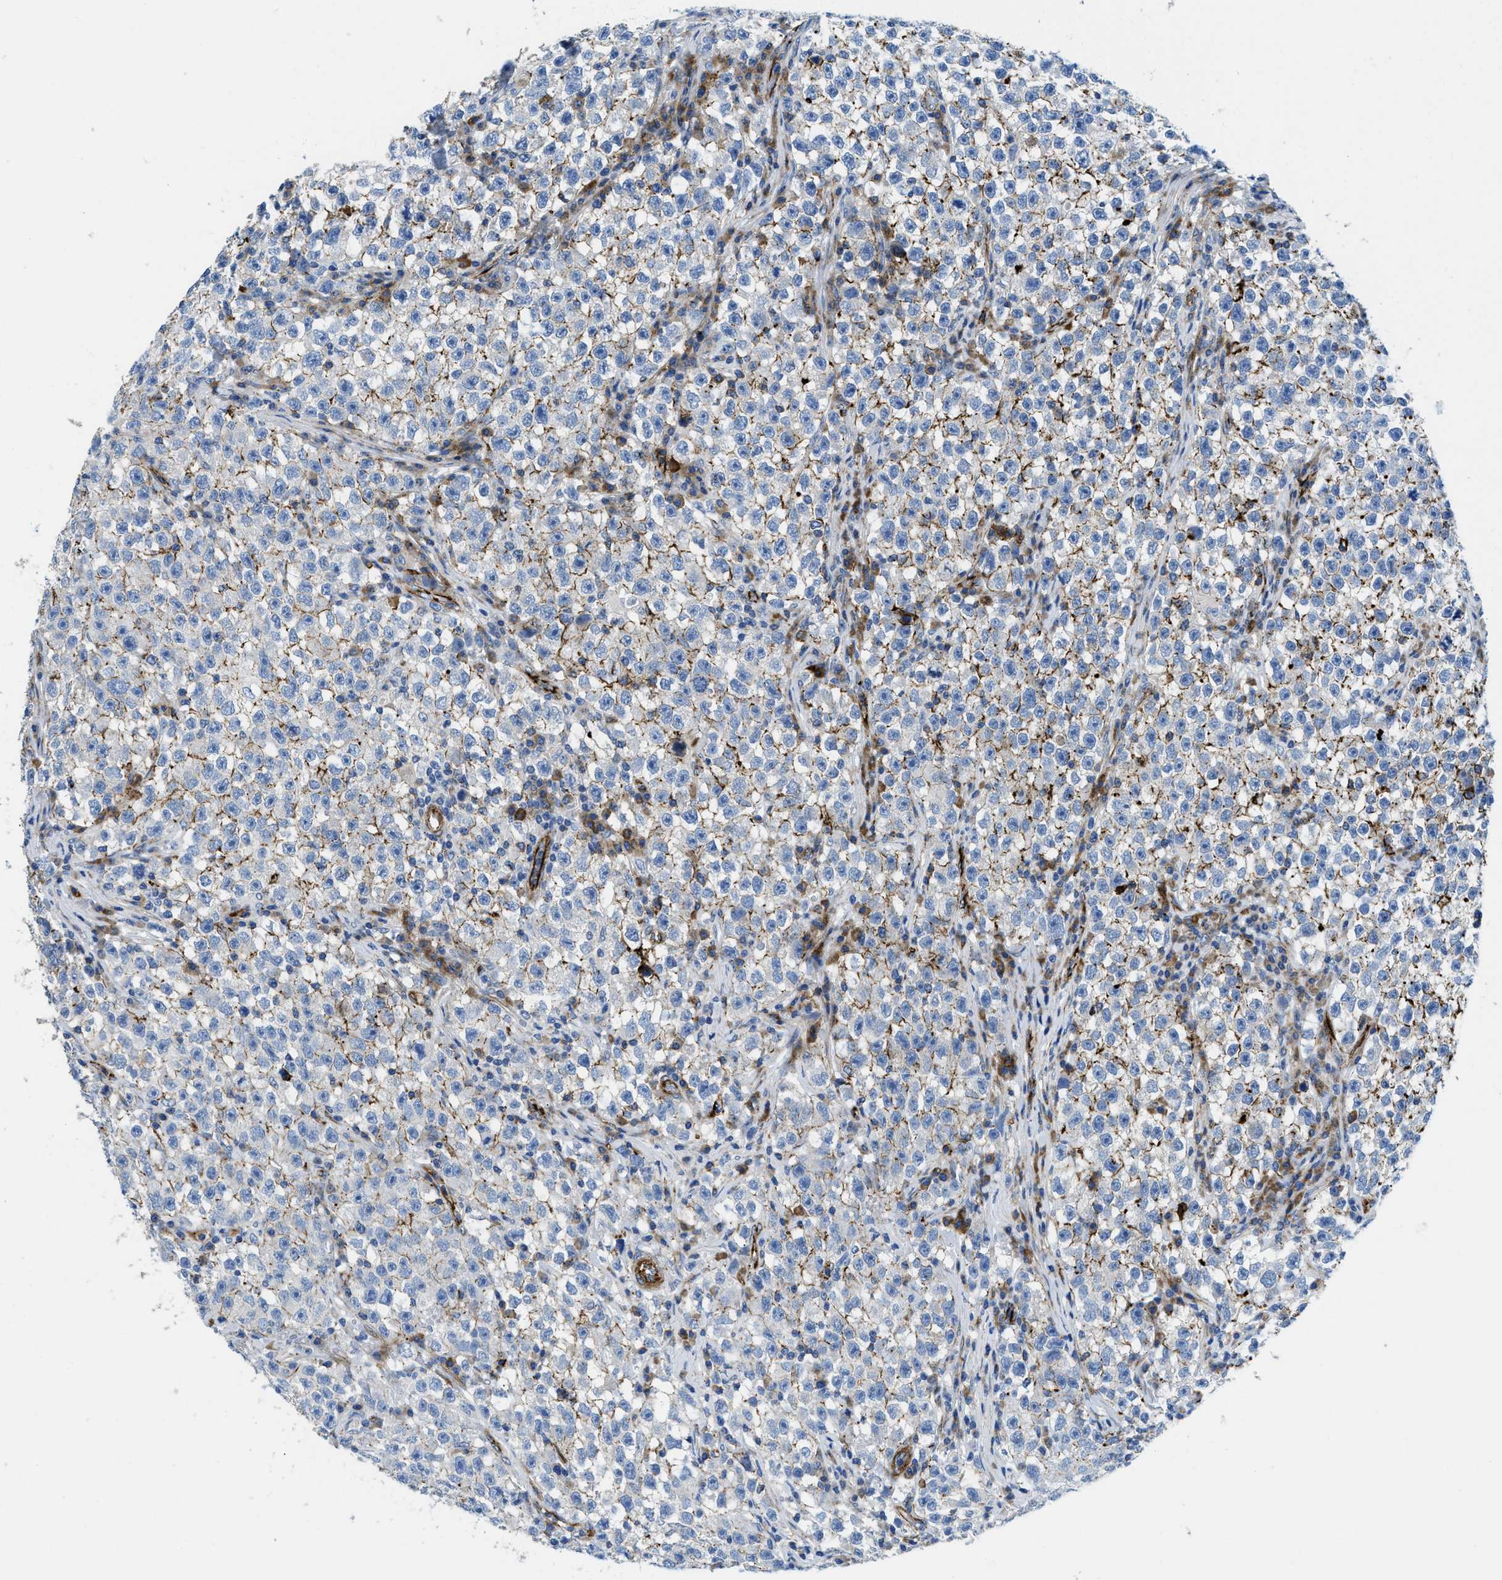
{"staining": {"intensity": "negative", "quantity": "none", "location": "none"}, "tissue": "testis cancer", "cell_type": "Tumor cells", "image_type": "cancer", "snomed": [{"axis": "morphology", "description": "Seminoma, NOS"}, {"axis": "topography", "description": "Testis"}], "caption": "There is no significant expression in tumor cells of testis seminoma.", "gene": "CUTA", "patient": {"sex": "male", "age": 22}}